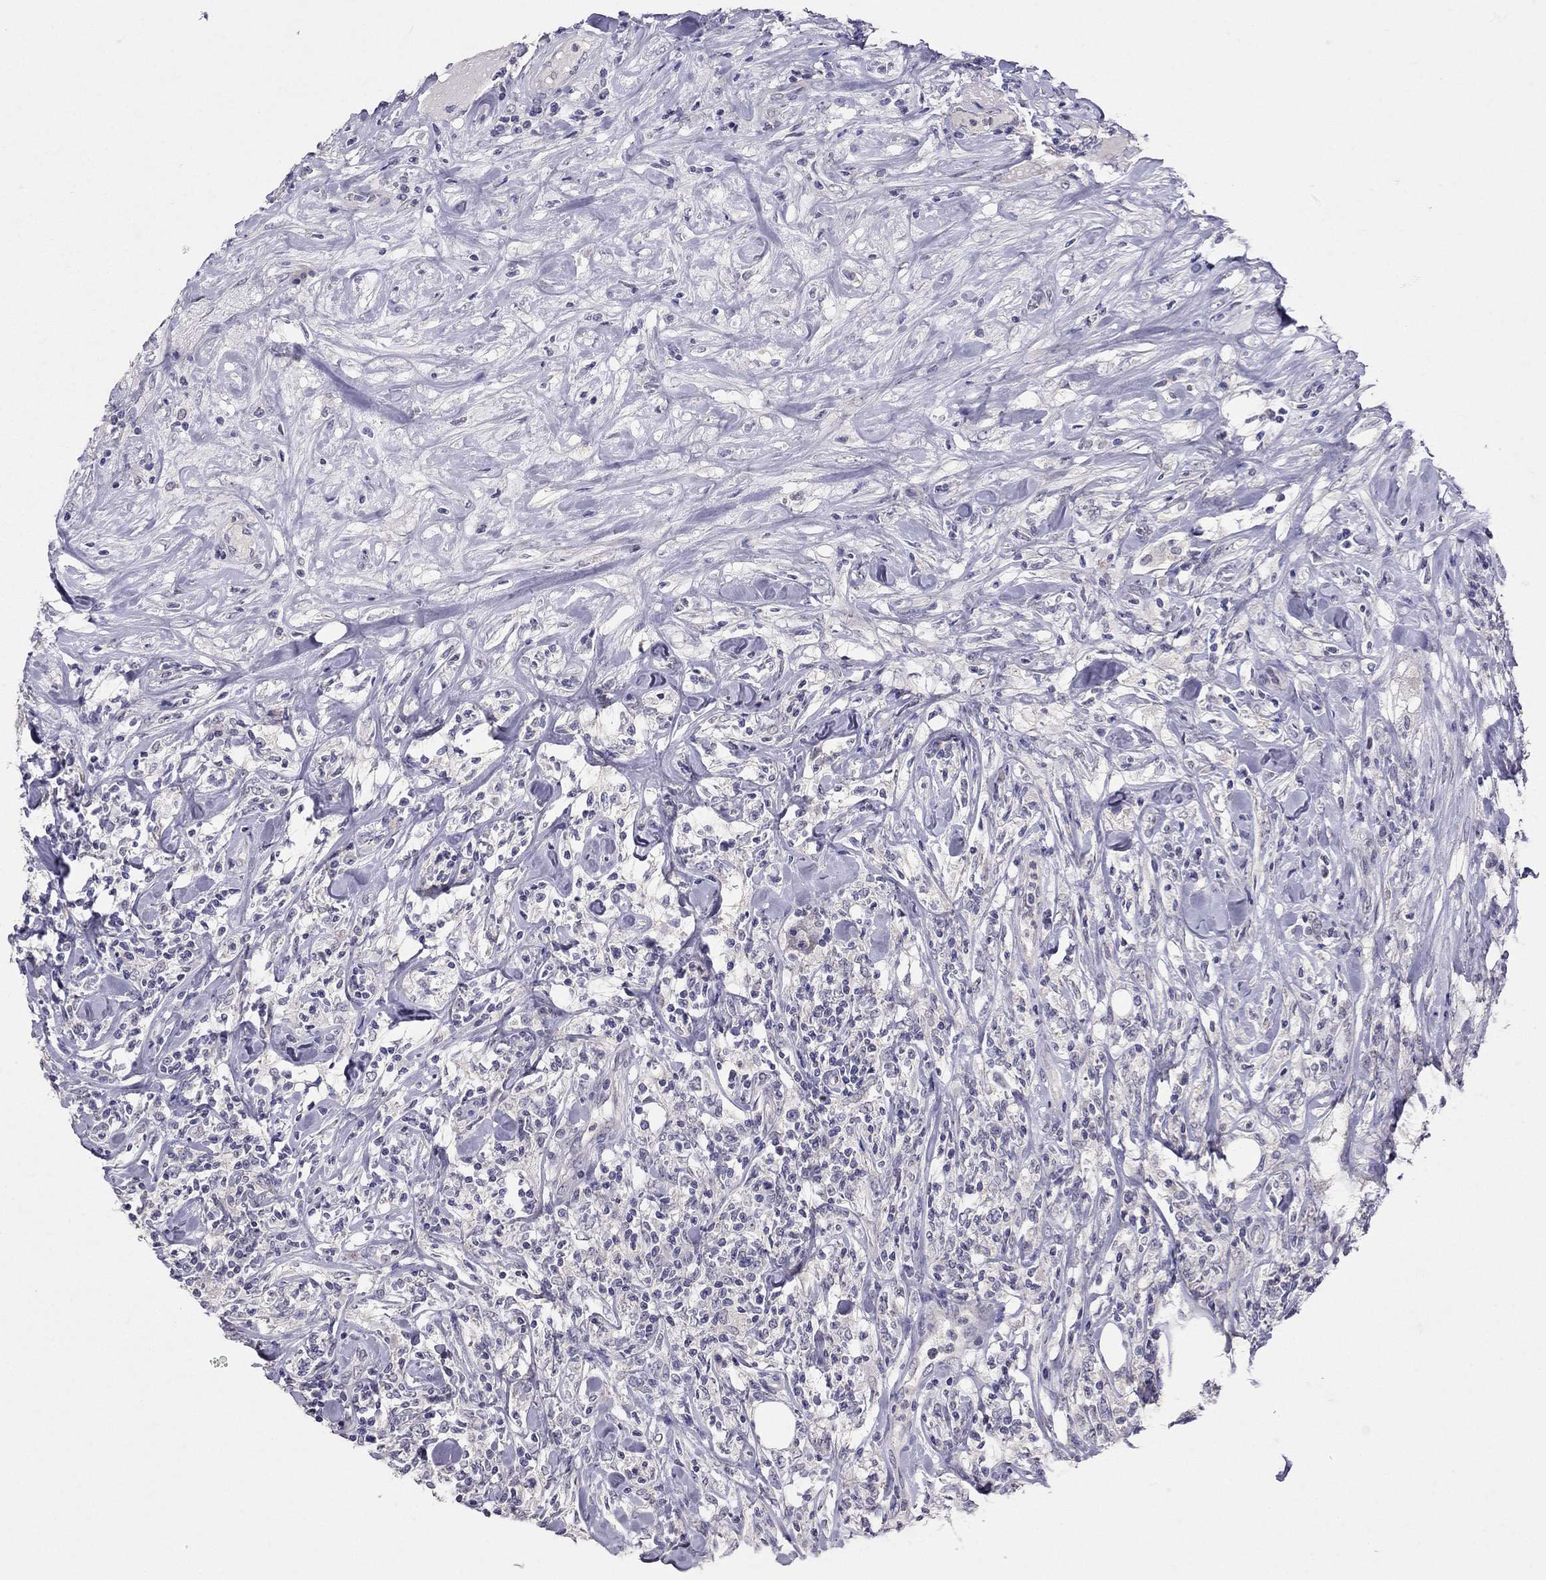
{"staining": {"intensity": "negative", "quantity": "none", "location": "none"}, "tissue": "lymphoma", "cell_type": "Tumor cells", "image_type": "cancer", "snomed": [{"axis": "morphology", "description": "Malignant lymphoma, non-Hodgkin's type, High grade"}, {"axis": "topography", "description": "Lymph node"}], "caption": "Immunohistochemical staining of lymphoma demonstrates no significant positivity in tumor cells.", "gene": "FST", "patient": {"sex": "female", "age": 84}}